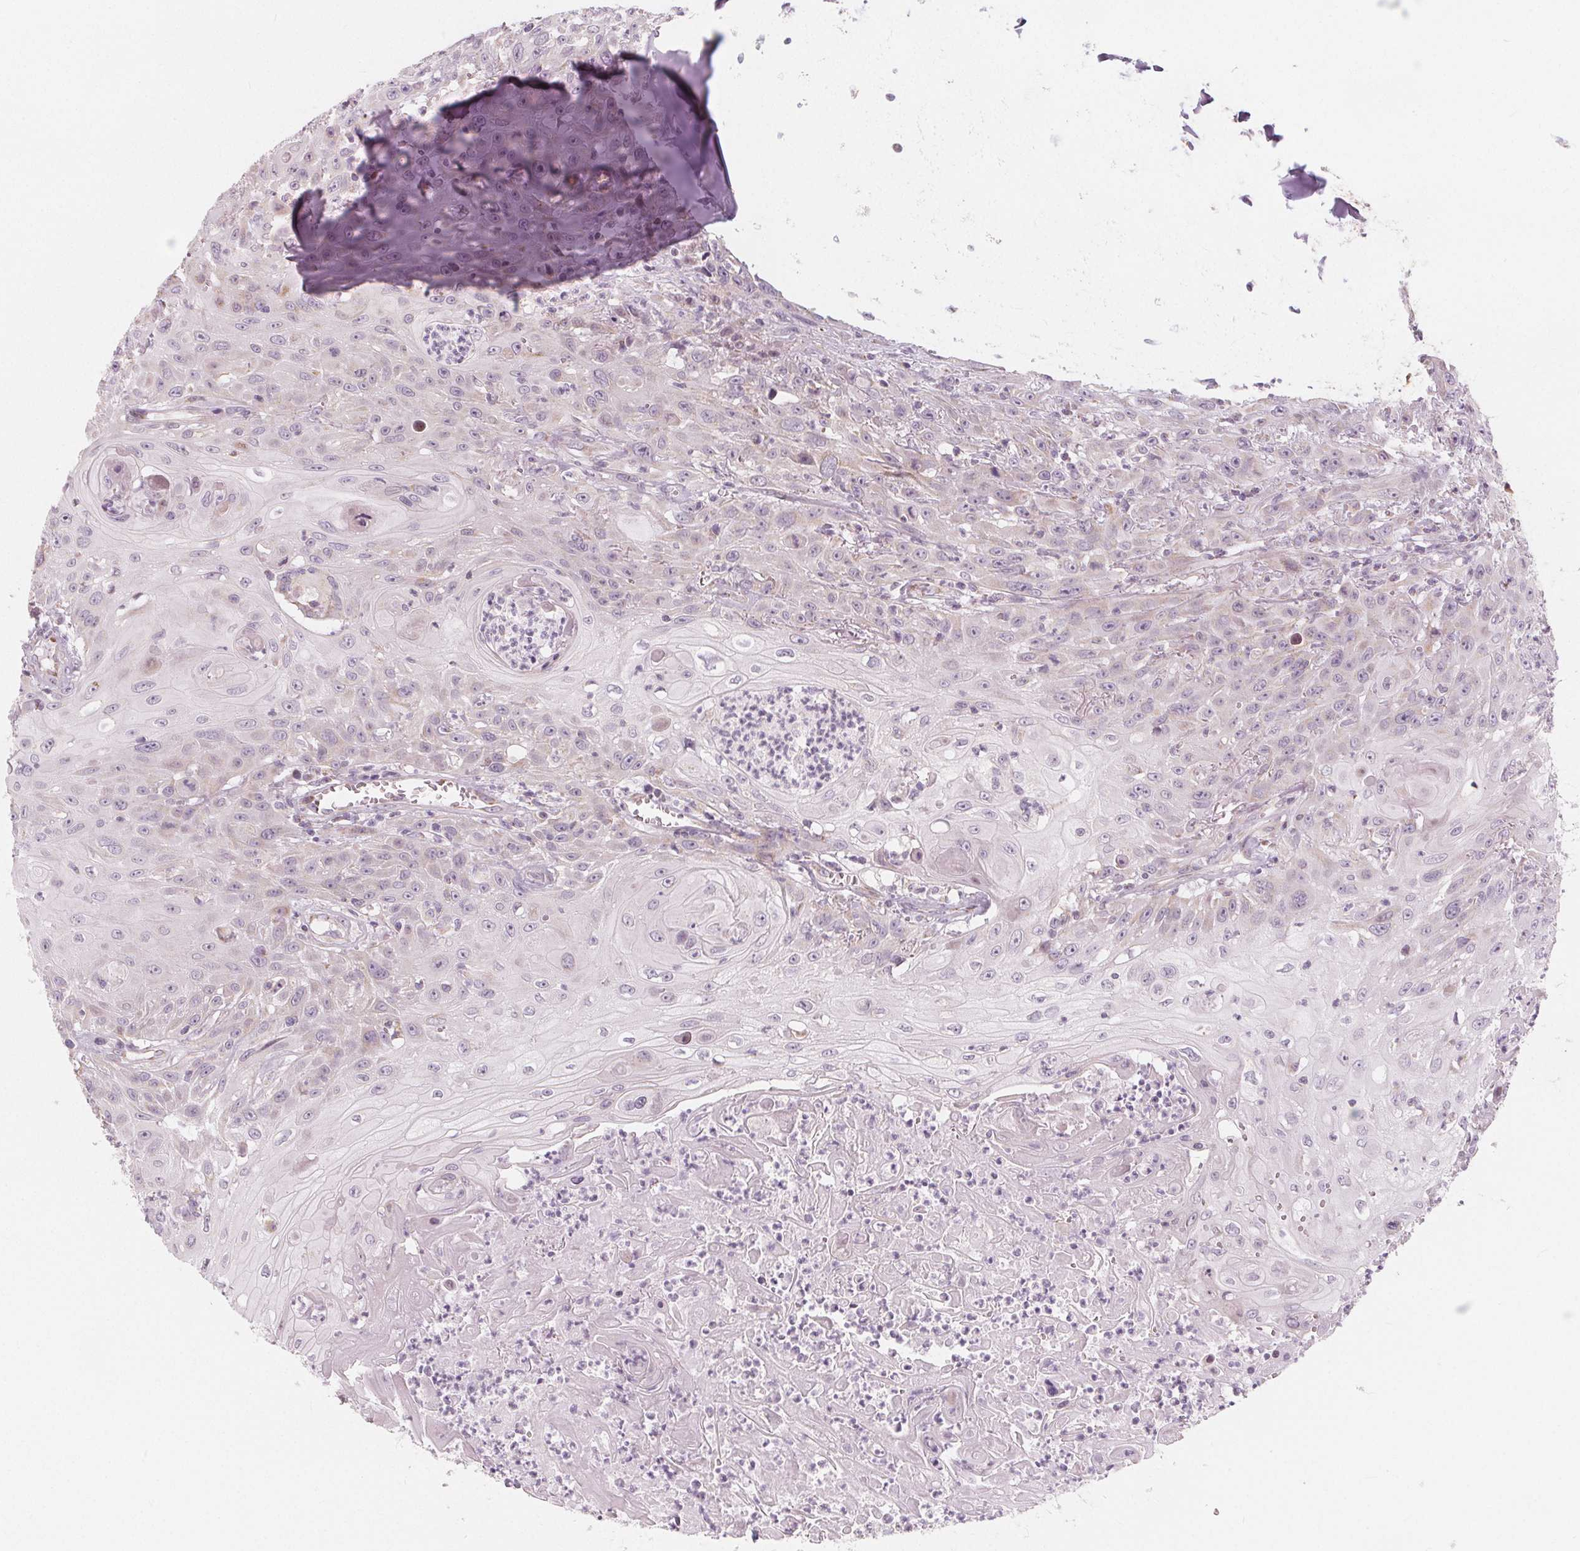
{"staining": {"intensity": "weak", "quantity": "<25%", "location": "cytoplasmic/membranous"}, "tissue": "head and neck cancer", "cell_type": "Tumor cells", "image_type": "cancer", "snomed": [{"axis": "morphology", "description": "Squamous cell carcinoma, NOS"}, {"axis": "topography", "description": "Skin"}, {"axis": "topography", "description": "Head-Neck"}], "caption": "Immunohistochemical staining of human head and neck cancer (squamous cell carcinoma) reveals no significant positivity in tumor cells. (Brightfield microscopy of DAB immunohistochemistry at high magnification).", "gene": "NUP210L", "patient": {"sex": "male", "age": 80}}